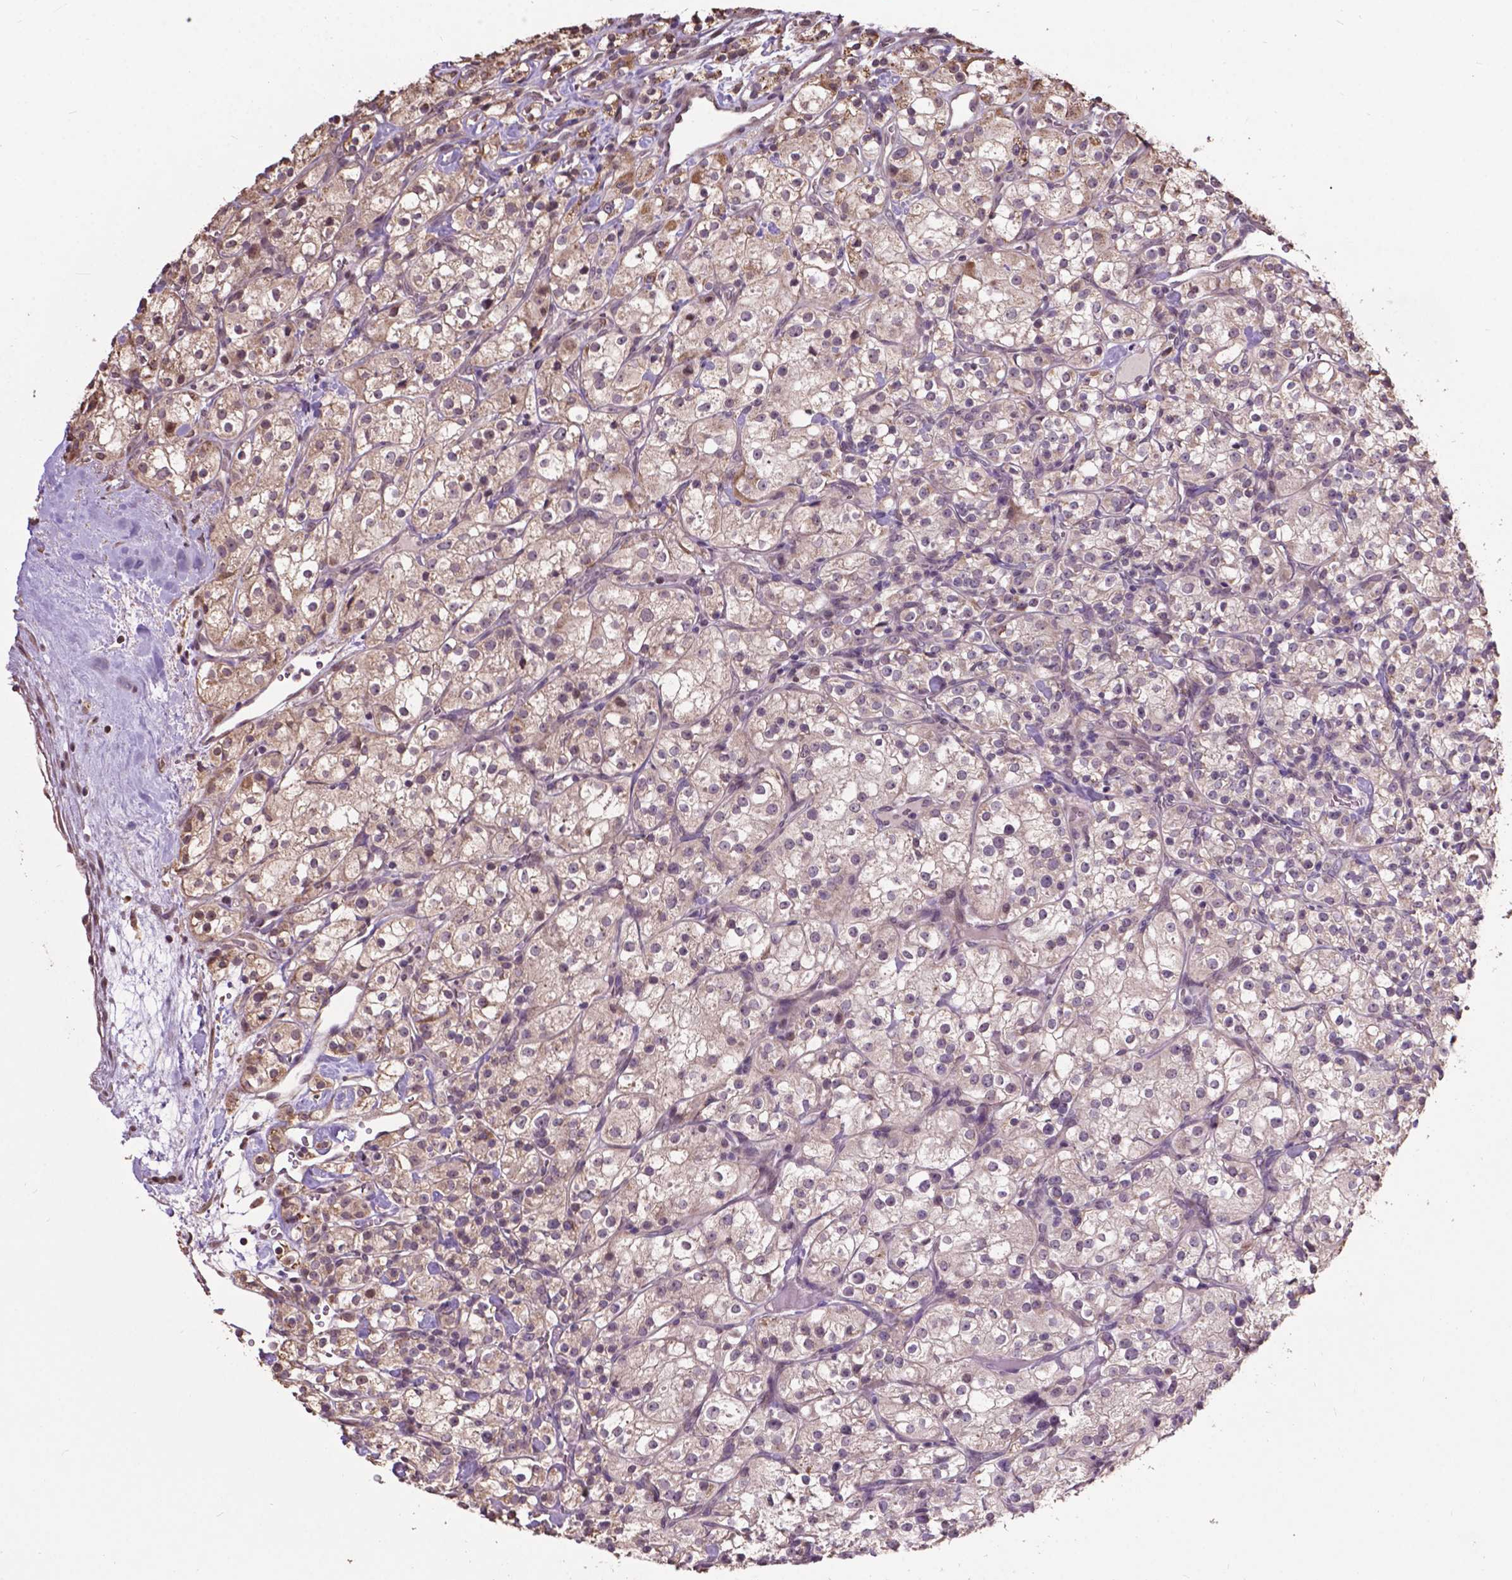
{"staining": {"intensity": "weak", "quantity": "25%-75%", "location": "cytoplasmic/membranous"}, "tissue": "renal cancer", "cell_type": "Tumor cells", "image_type": "cancer", "snomed": [{"axis": "morphology", "description": "Adenocarcinoma, NOS"}, {"axis": "topography", "description": "Kidney"}], "caption": "A low amount of weak cytoplasmic/membranous staining is appreciated in approximately 25%-75% of tumor cells in renal adenocarcinoma tissue.", "gene": "GLRA2", "patient": {"sex": "male", "age": 77}}